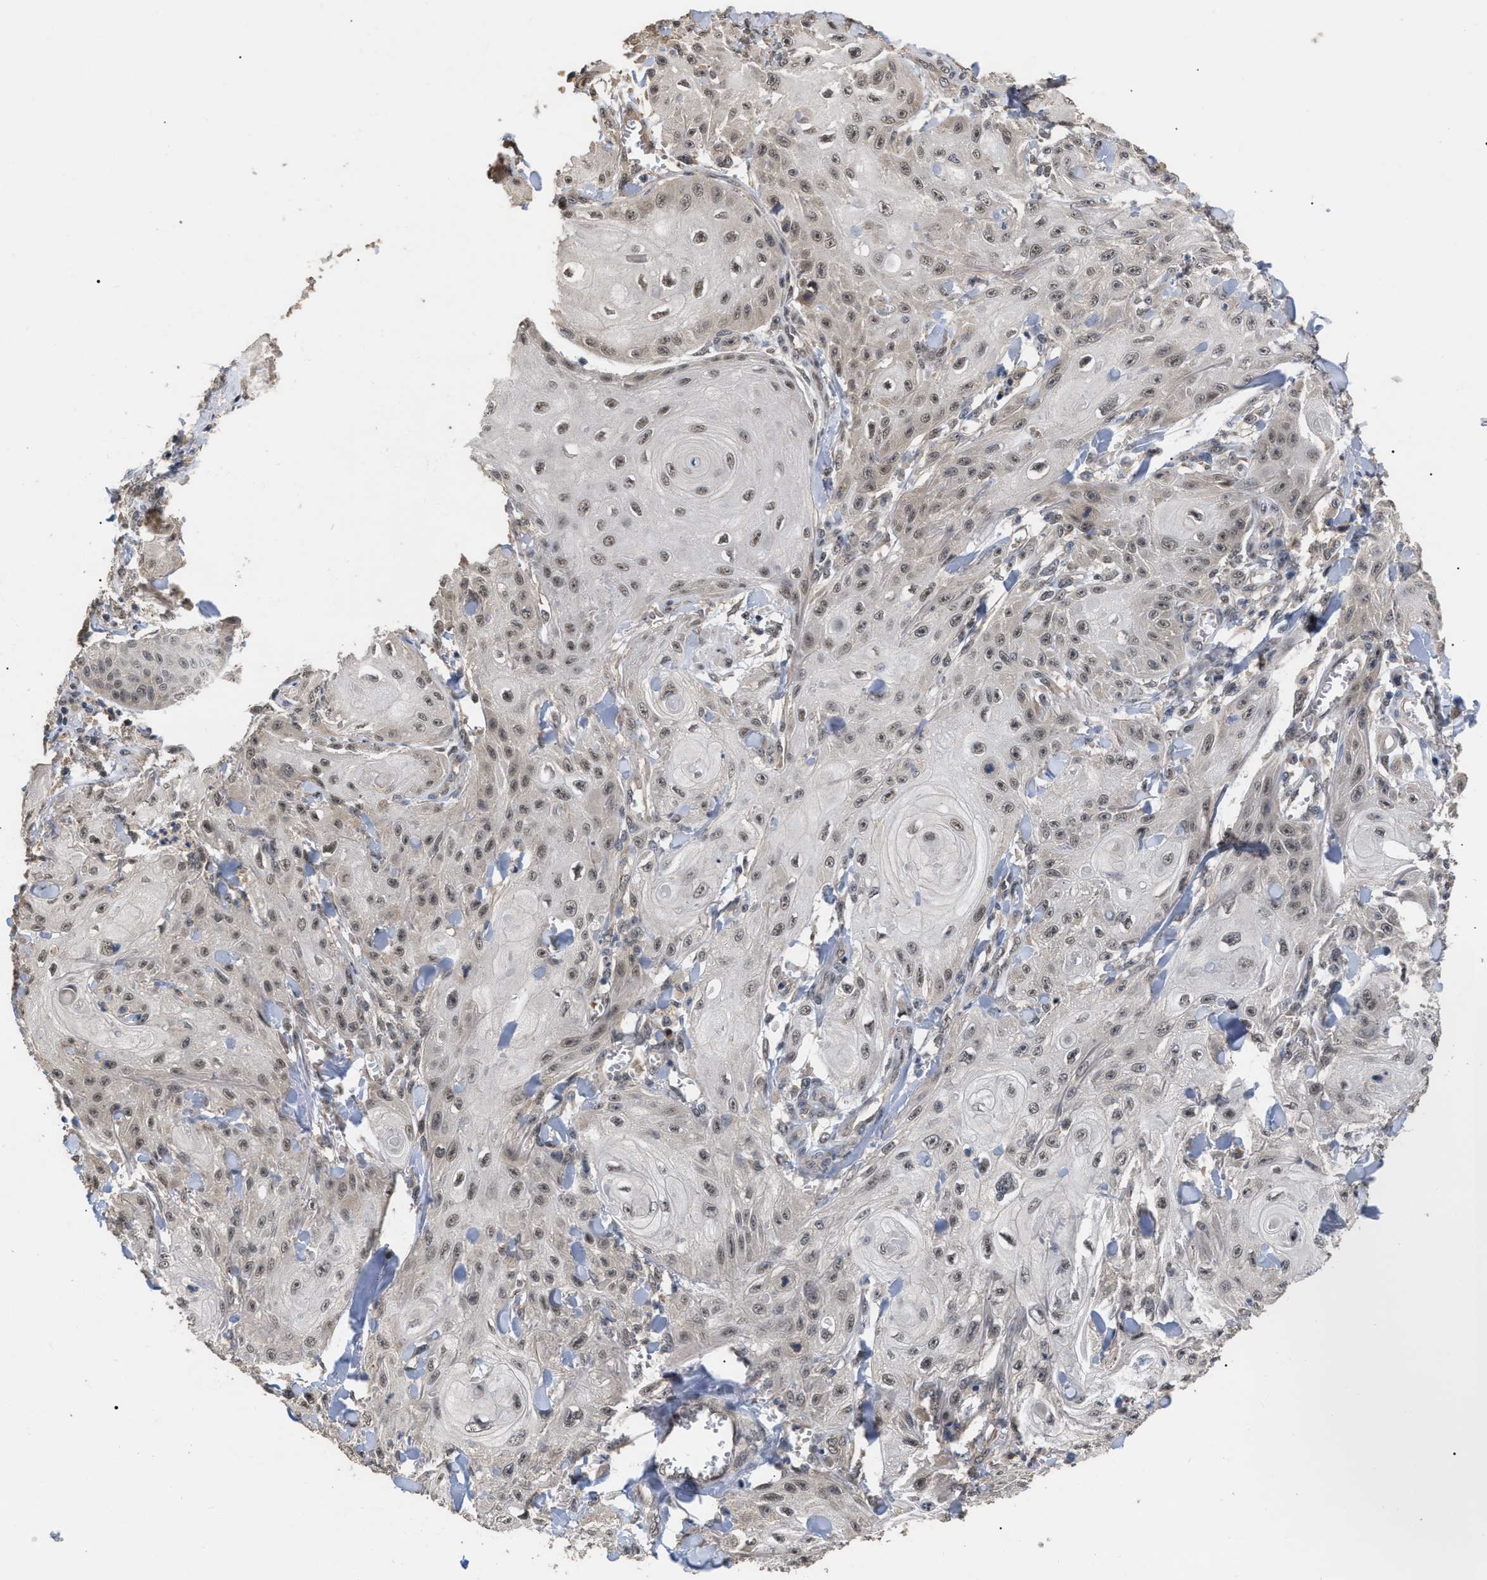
{"staining": {"intensity": "weak", "quantity": ">75%", "location": "nuclear"}, "tissue": "skin cancer", "cell_type": "Tumor cells", "image_type": "cancer", "snomed": [{"axis": "morphology", "description": "Squamous cell carcinoma, NOS"}, {"axis": "topography", "description": "Skin"}], "caption": "Protein expression by immunohistochemistry (IHC) displays weak nuclear positivity in about >75% of tumor cells in squamous cell carcinoma (skin).", "gene": "JAZF1", "patient": {"sex": "male", "age": 74}}